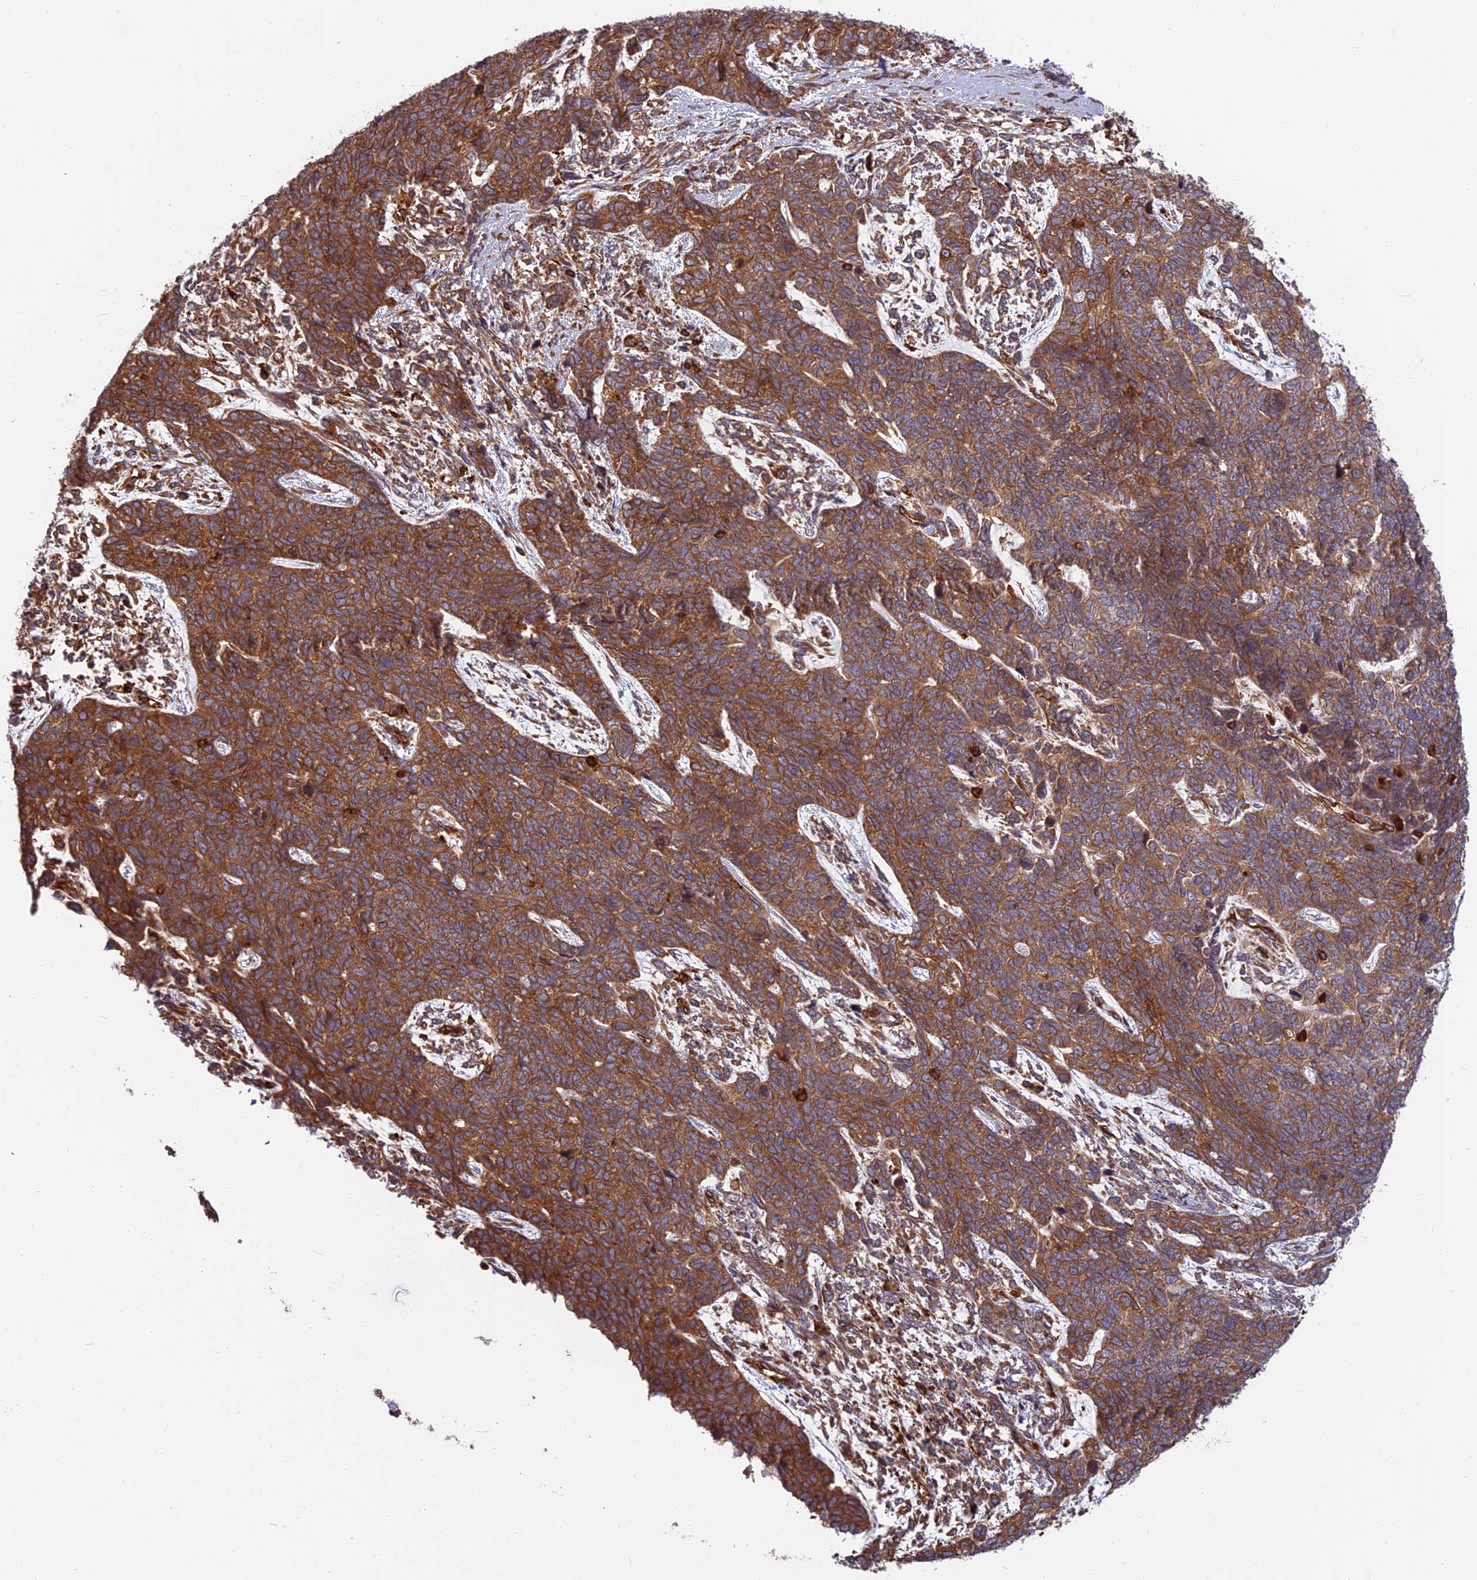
{"staining": {"intensity": "strong", "quantity": ">75%", "location": "cytoplasmic/membranous"}, "tissue": "cervical cancer", "cell_type": "Tumor cells", "image_type": "cancer", "snomed": [{"axis": "morphology", "description": "Squamous cell carcinoma, NOS"}, {"axis": "topography", "description": "Cervix"}], "caption": "A high-resolution histopathology image shows immunohistochemistry staining of cervical squamous cell carcinoma, which shows strong cytoplasmic/membranous expression in about >75% of tumor cells.", "gene": "WDR1", "patient": {"sex": "female", "age": 63}}